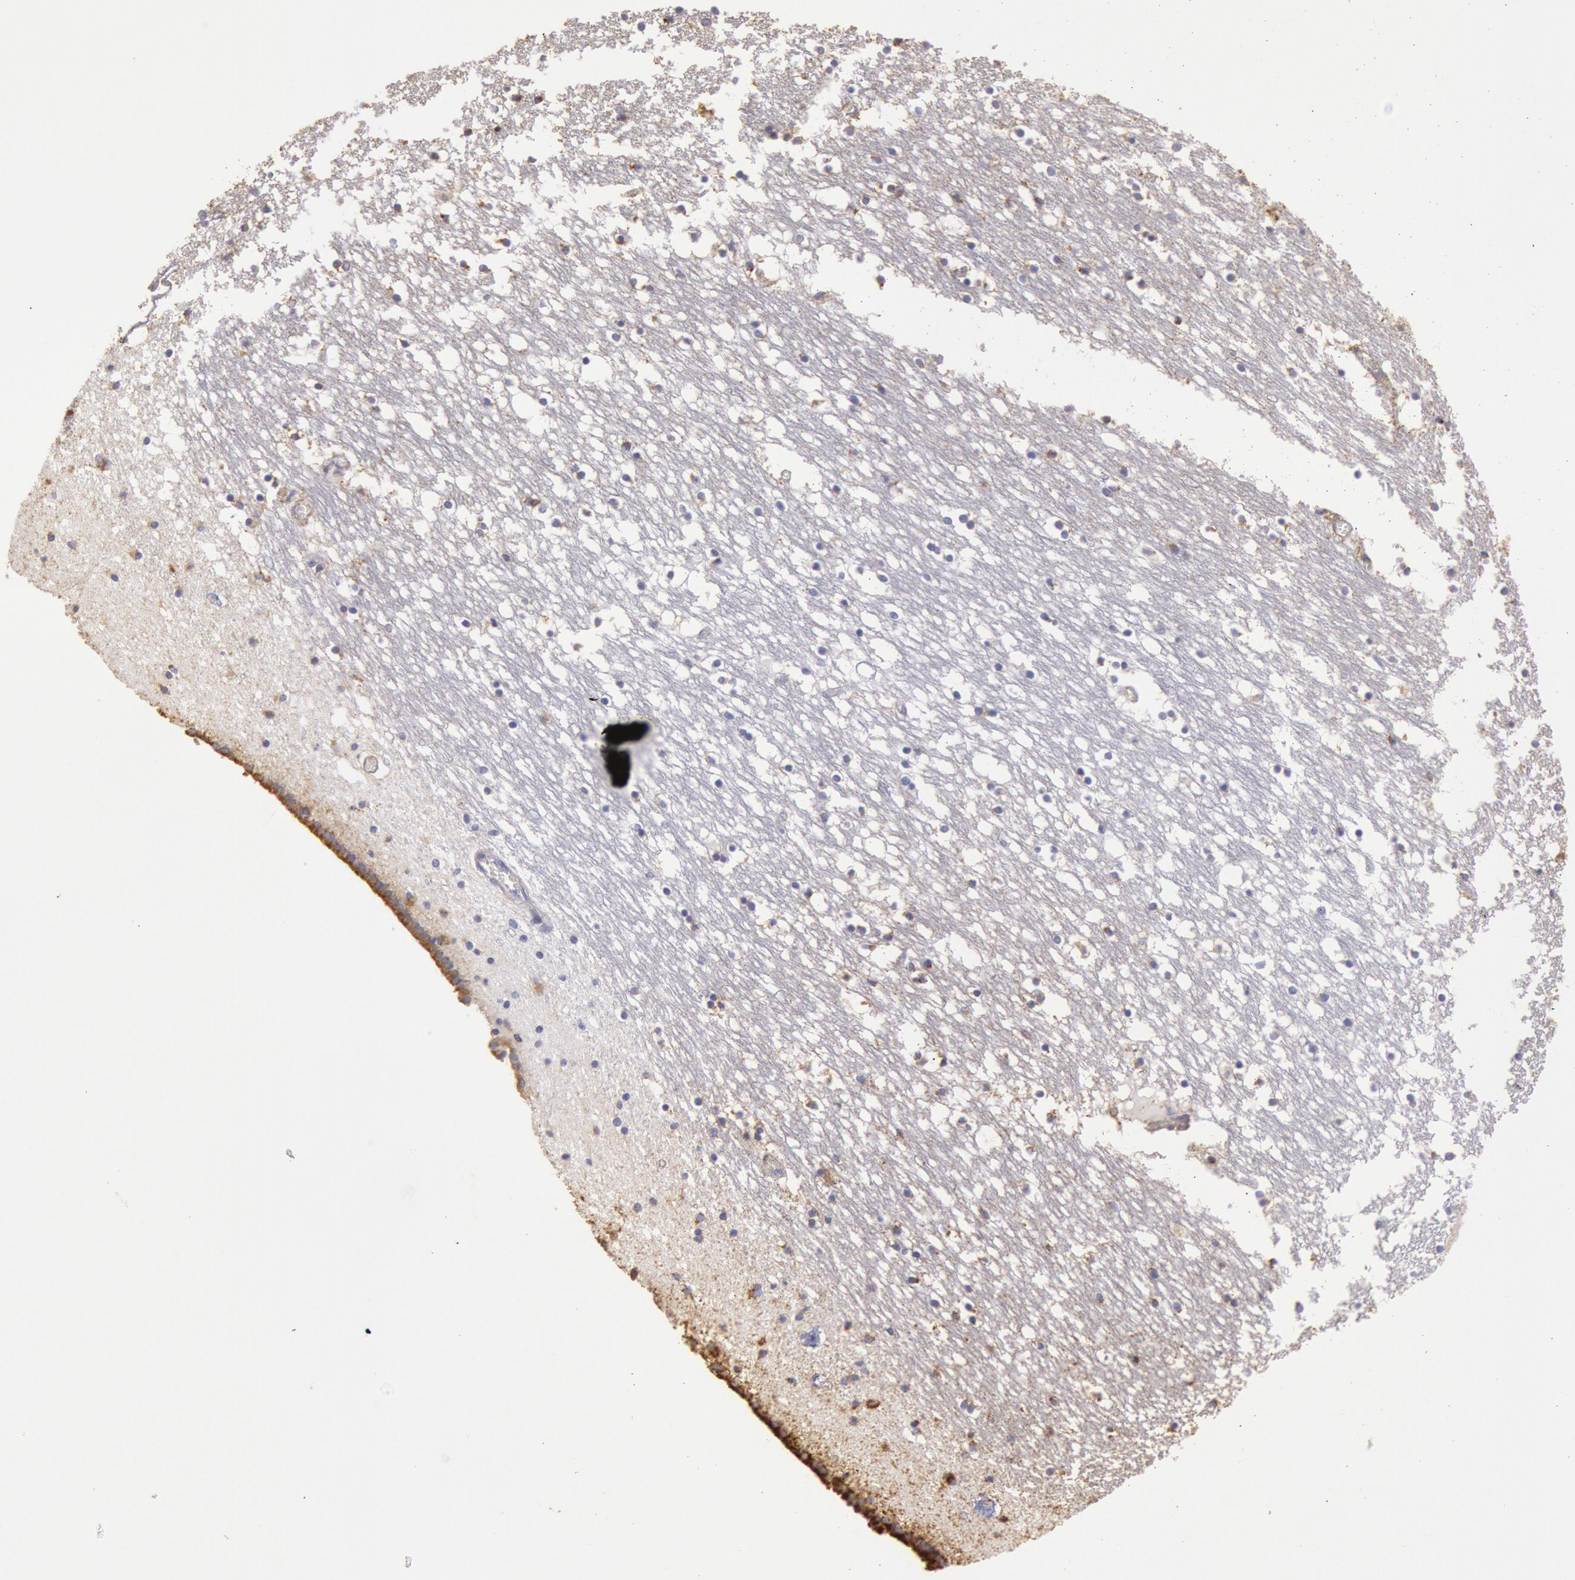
{"staining": {"intensity": "moderate", "quantity": "<25%", "location": "cytoplasmic/membranous"}, "tissue": "caudate", "cell_type": "Glial cells", "image_type": "normal", "snomed": [{"axis": "morphology", "description": "Normal tissue, NOS"}, {"axis": "topography", "description": "Lateral ventricle wall"}], "caption": "Immunohistochemistry image of benign human caudate stained for a protein (brown), which demonstrates low levels of moderate cytoplasmic/membranous positivity in approximately <25% of glial cells.", "gene": "CYC1", "patient": {"sex": "male", "age": 45}}